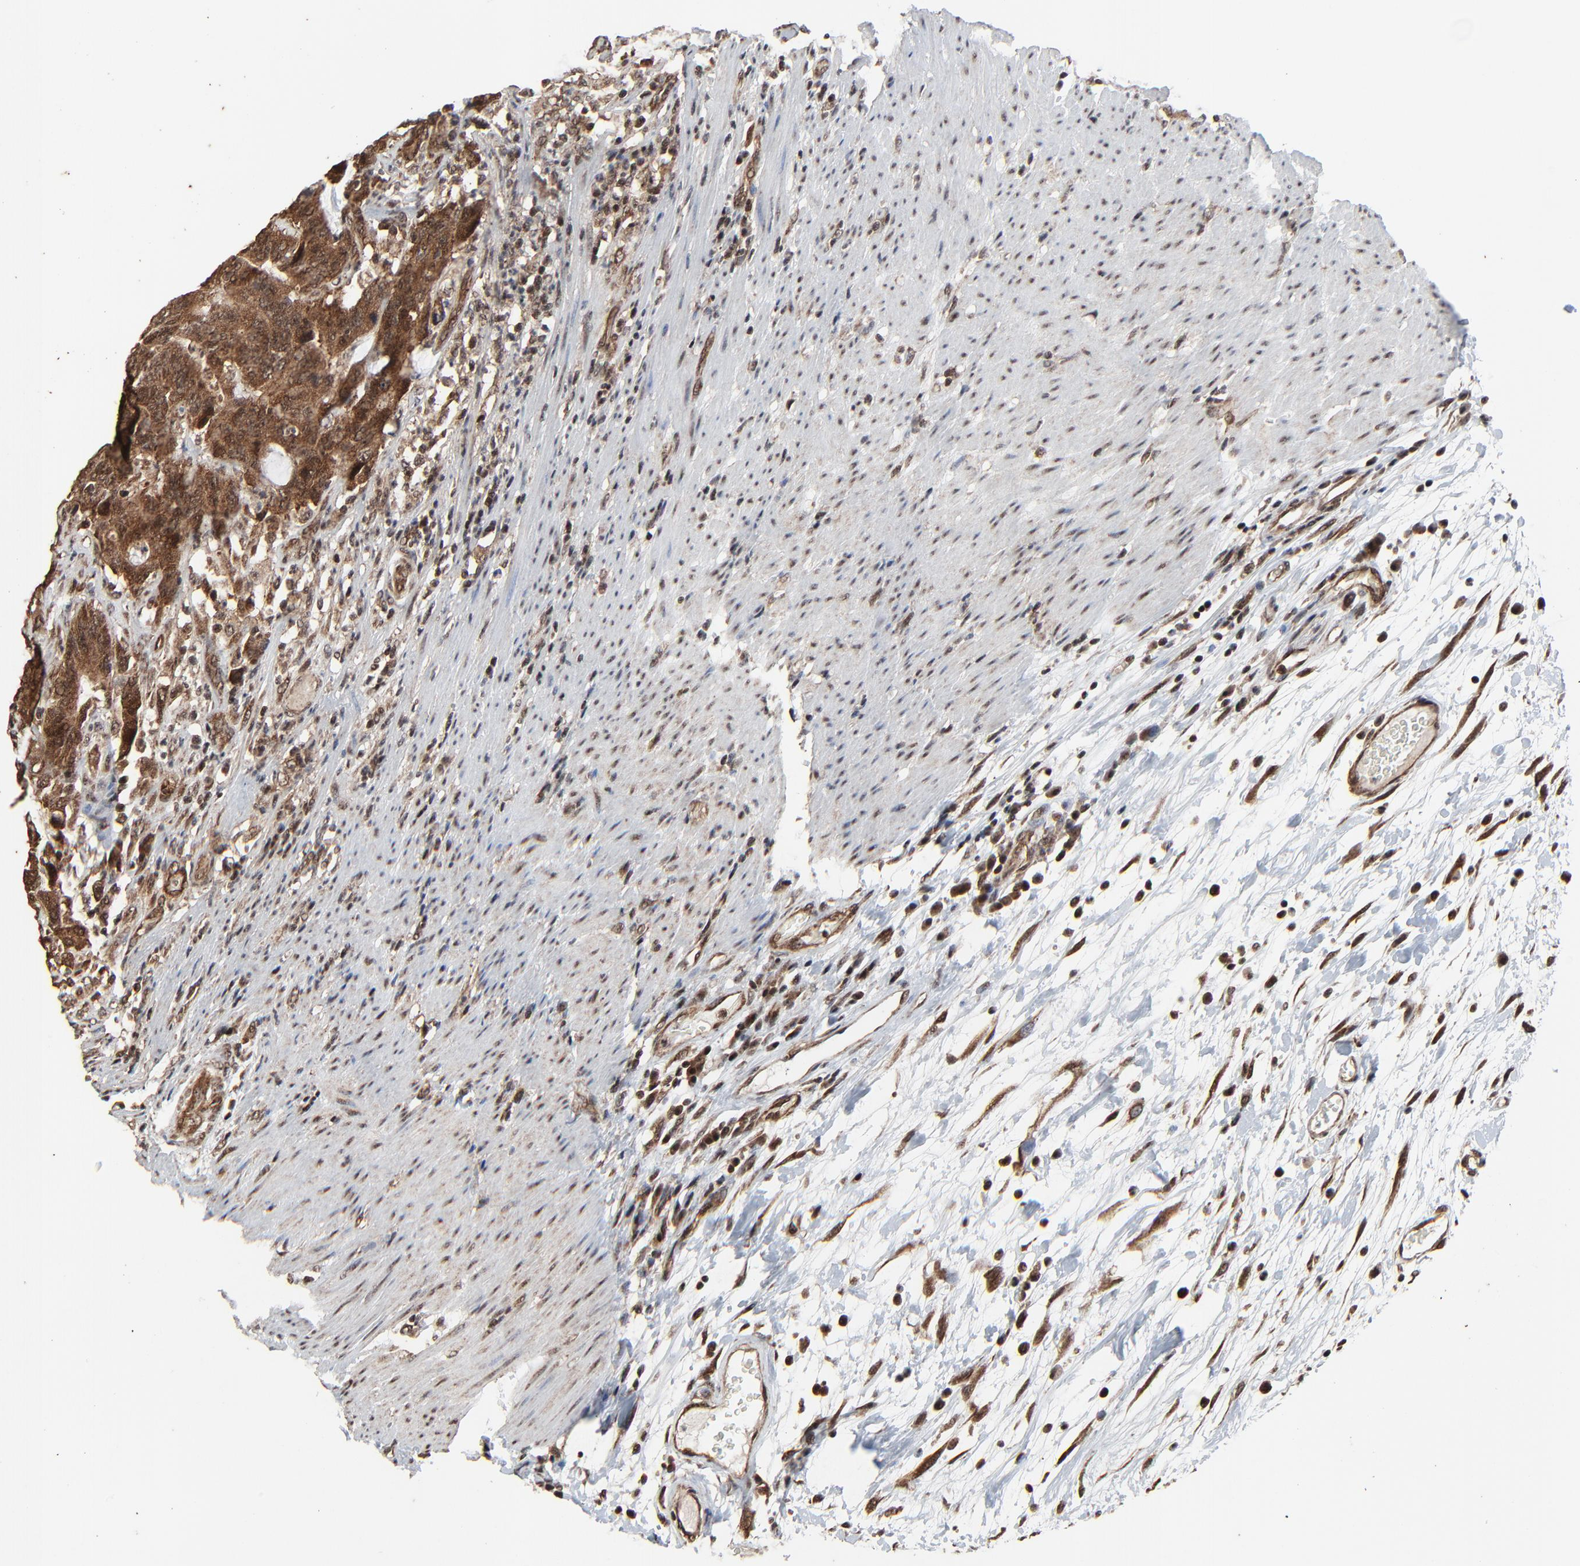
{"staining": {"intensity": "moderate", "quantity": ">75%", "location": "cytoplasmic/membranous,nuclear"}, "tissue": "colorectal cancer", "cell_type": "Tumor cells", "image_type": "cancer", "snomed": [{"axis": "morphology", "description": "Adenocarcinoma, NOS"}, {"axis": "topography", "description": "Colon"}], "caption": "This photomicrograph displays immunohistochemistry (IHC) staining of colorectal cancer, with medium moderate cytoplasmic/membranous and nuclear expression in about >75% of tumor cells.", "gene": "RHOJ", "patient": {"sex": "male", "age": 54}}